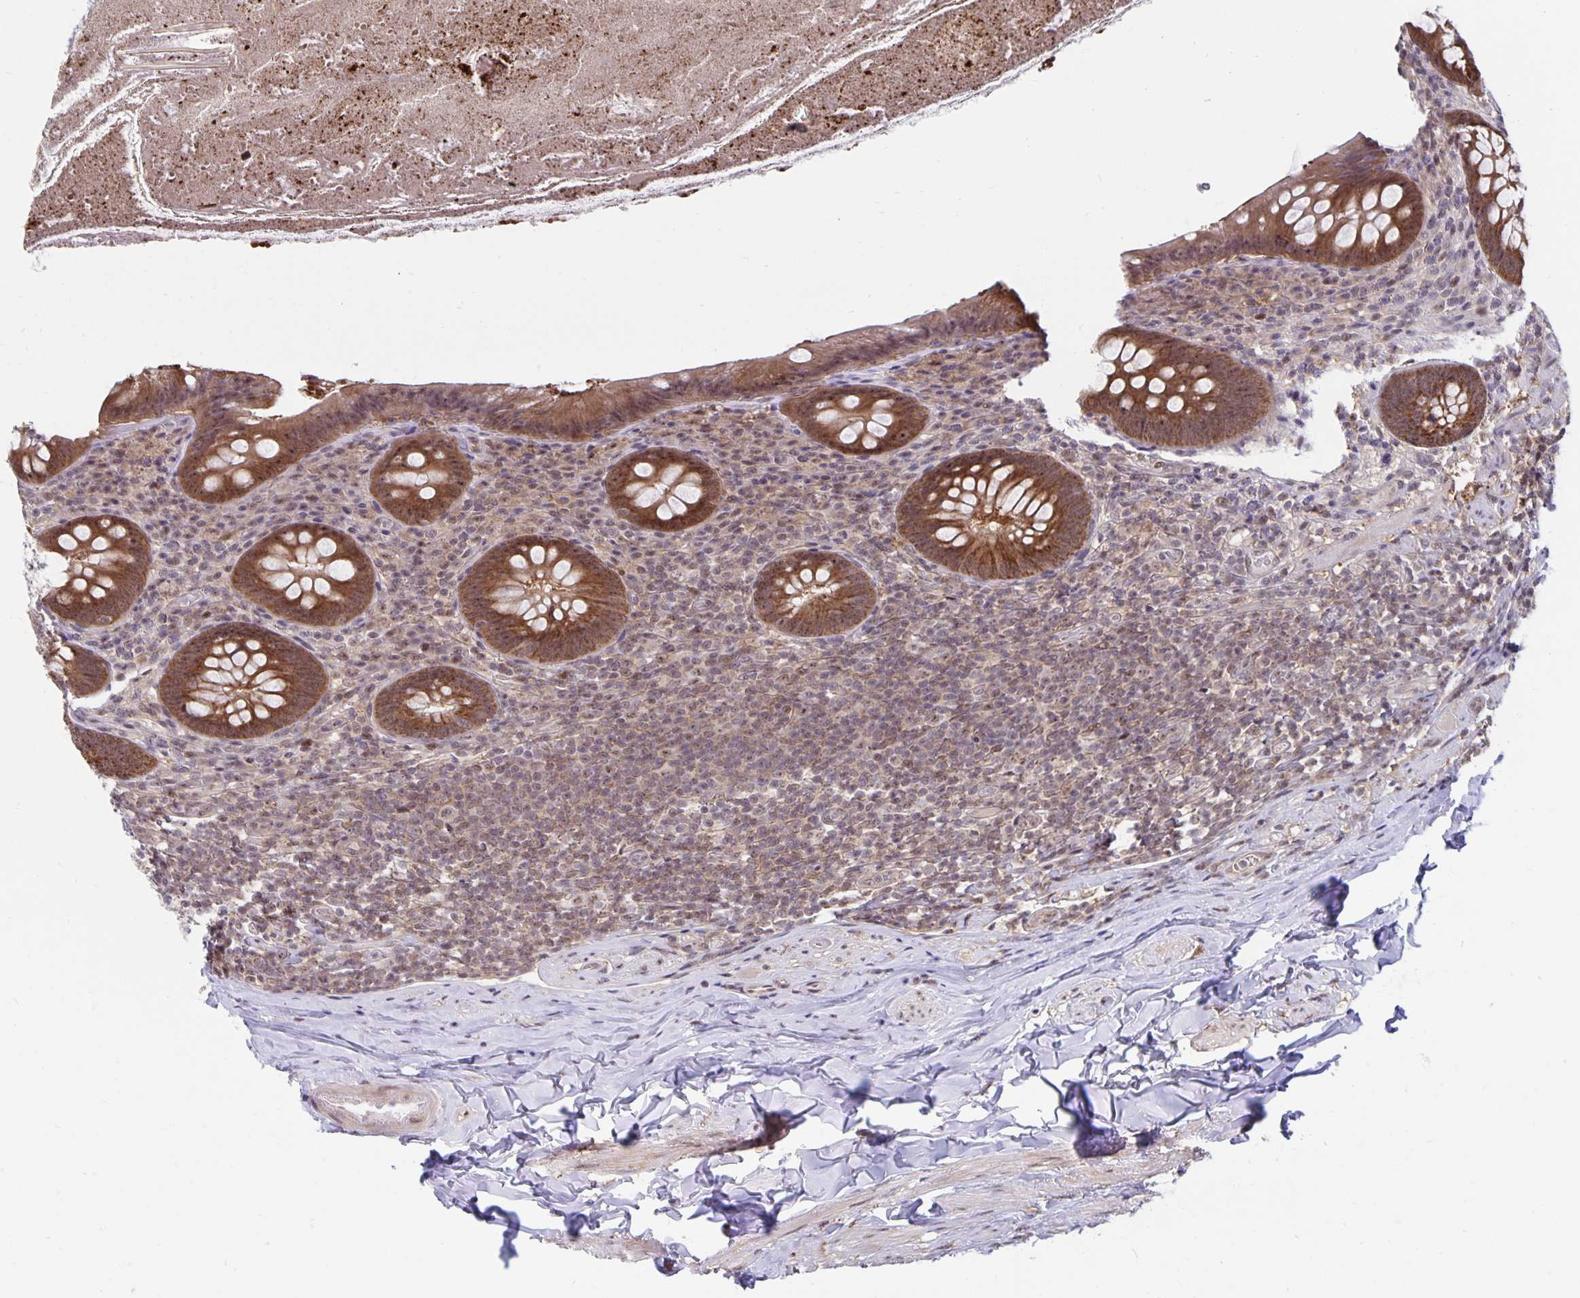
{"staining": {"intensity": "moderate", "quantity": ">75%", "location": "cytoplasmic/membranous,nuclear"}, "tissue": "appendix", "cell_type": "Glandular cells", "image_type": "normal", "snomed": [{"axis": "morphology", "description": "Normal tissue, NOS"}, {"axis": "topography", "description": "Appendix"}], "caption": "Protein staining shows moderate cytoplasmic/membranous,nuclear staining in approximately >75% of glandular cells in benign appendix. Using DAB (brown) and hematoxylin (blue) stains, captured at high magnification using brightfield microscopy.", "gene": "EXOC6B", "patient": {"sex": "male", "age": 47}}